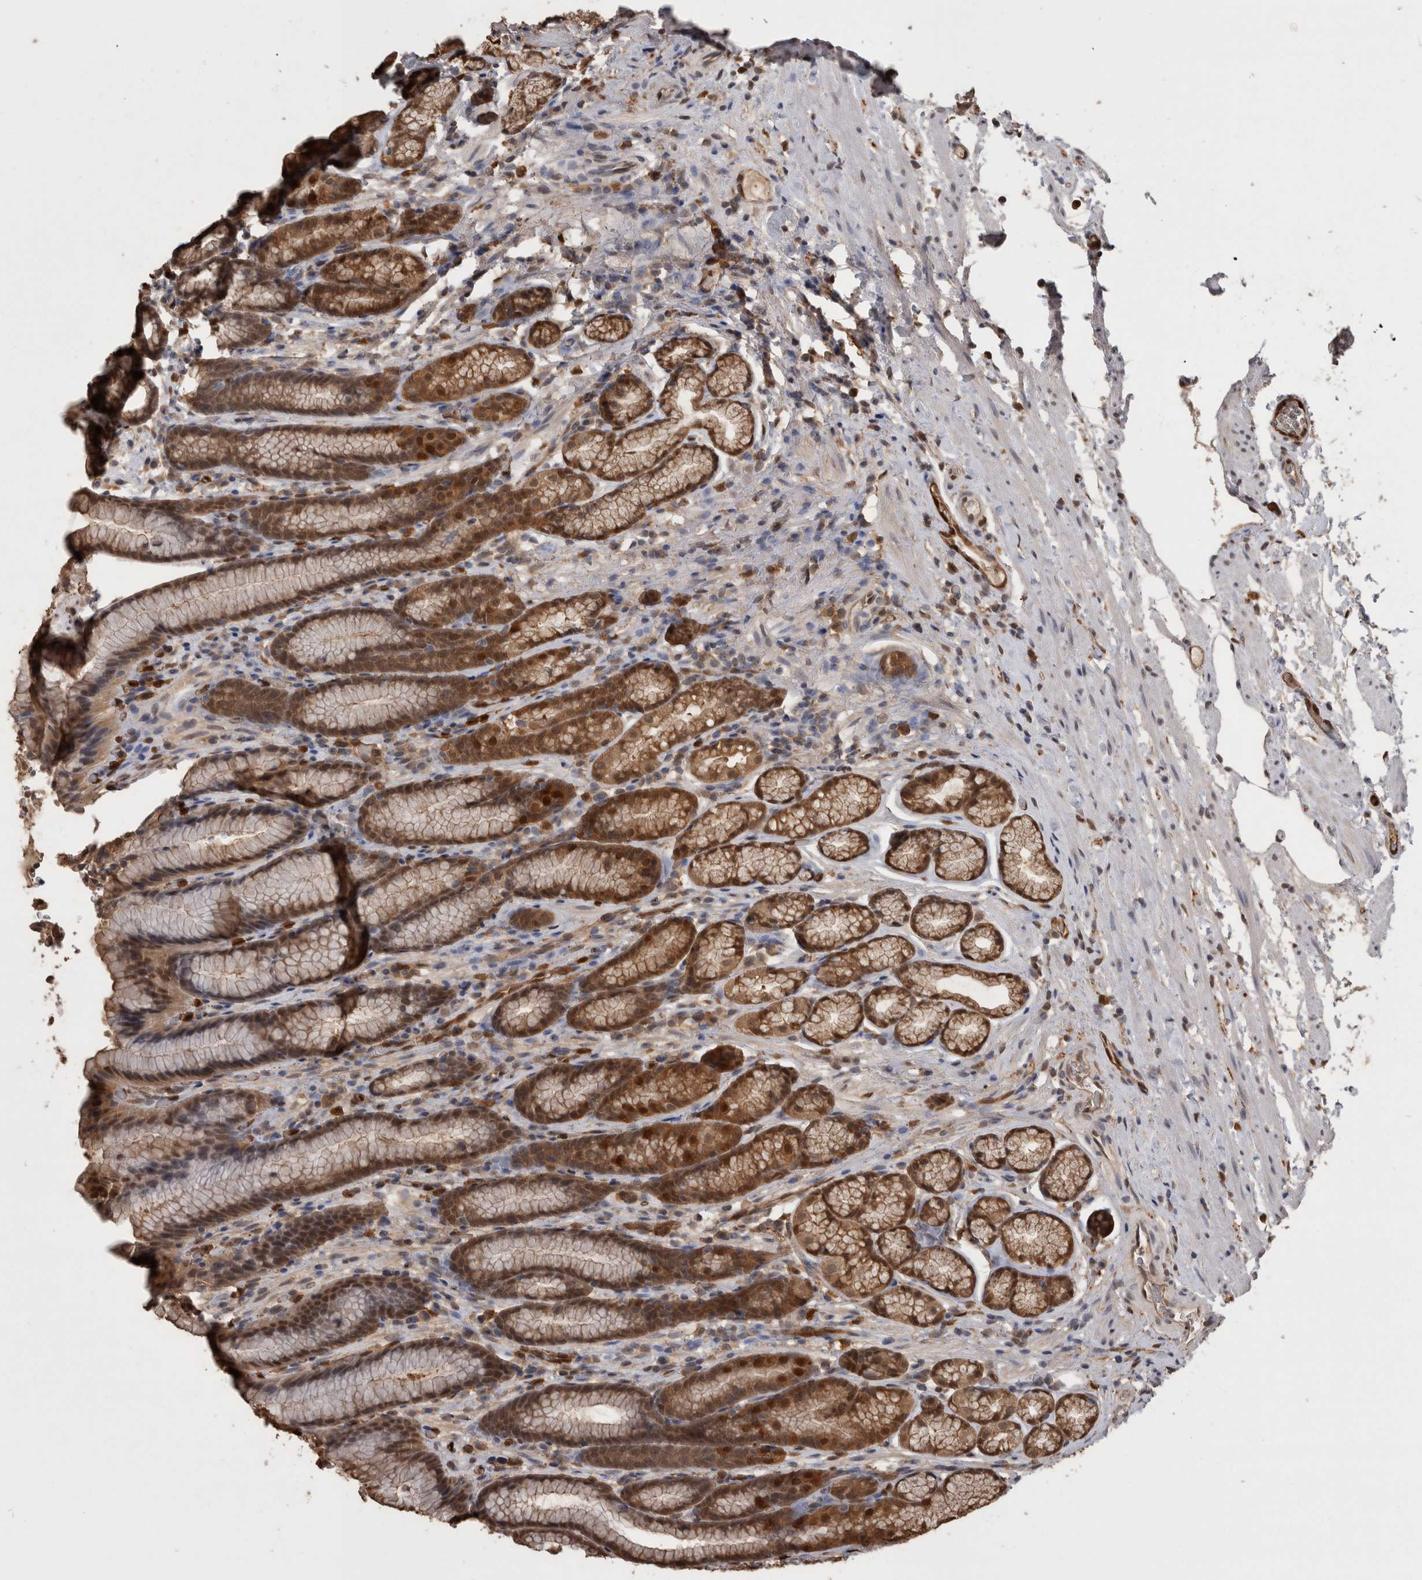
{"staining": {"intensity": "moderate", "quantity": ">75%", "location": "cytoplasmic/membranous,nuclear"}, "tissue": "stomach", "cell_type": "Glandular cells", "image_type": "normal", "snomed": [{"axis": "morphology", "description": "Normal tissue, NOS"}, {"axis": "topography", "description": "Stomach"}], "caption": "Immunohistochemistry (IHC) staining of benign stomach, which reveals medium levels of moderate cytoplasmic/membranous,nuclear expression in about >75% of glandular cells indicating moderate cytoplasmic/membranous,nuclear protein expression. The staining was performed using DAB (brown) for protein detection and nuclei were counterstained in hematoxylin (blue).", "gene": "LXN", "patient": {"sex": "male", "age": 42}}